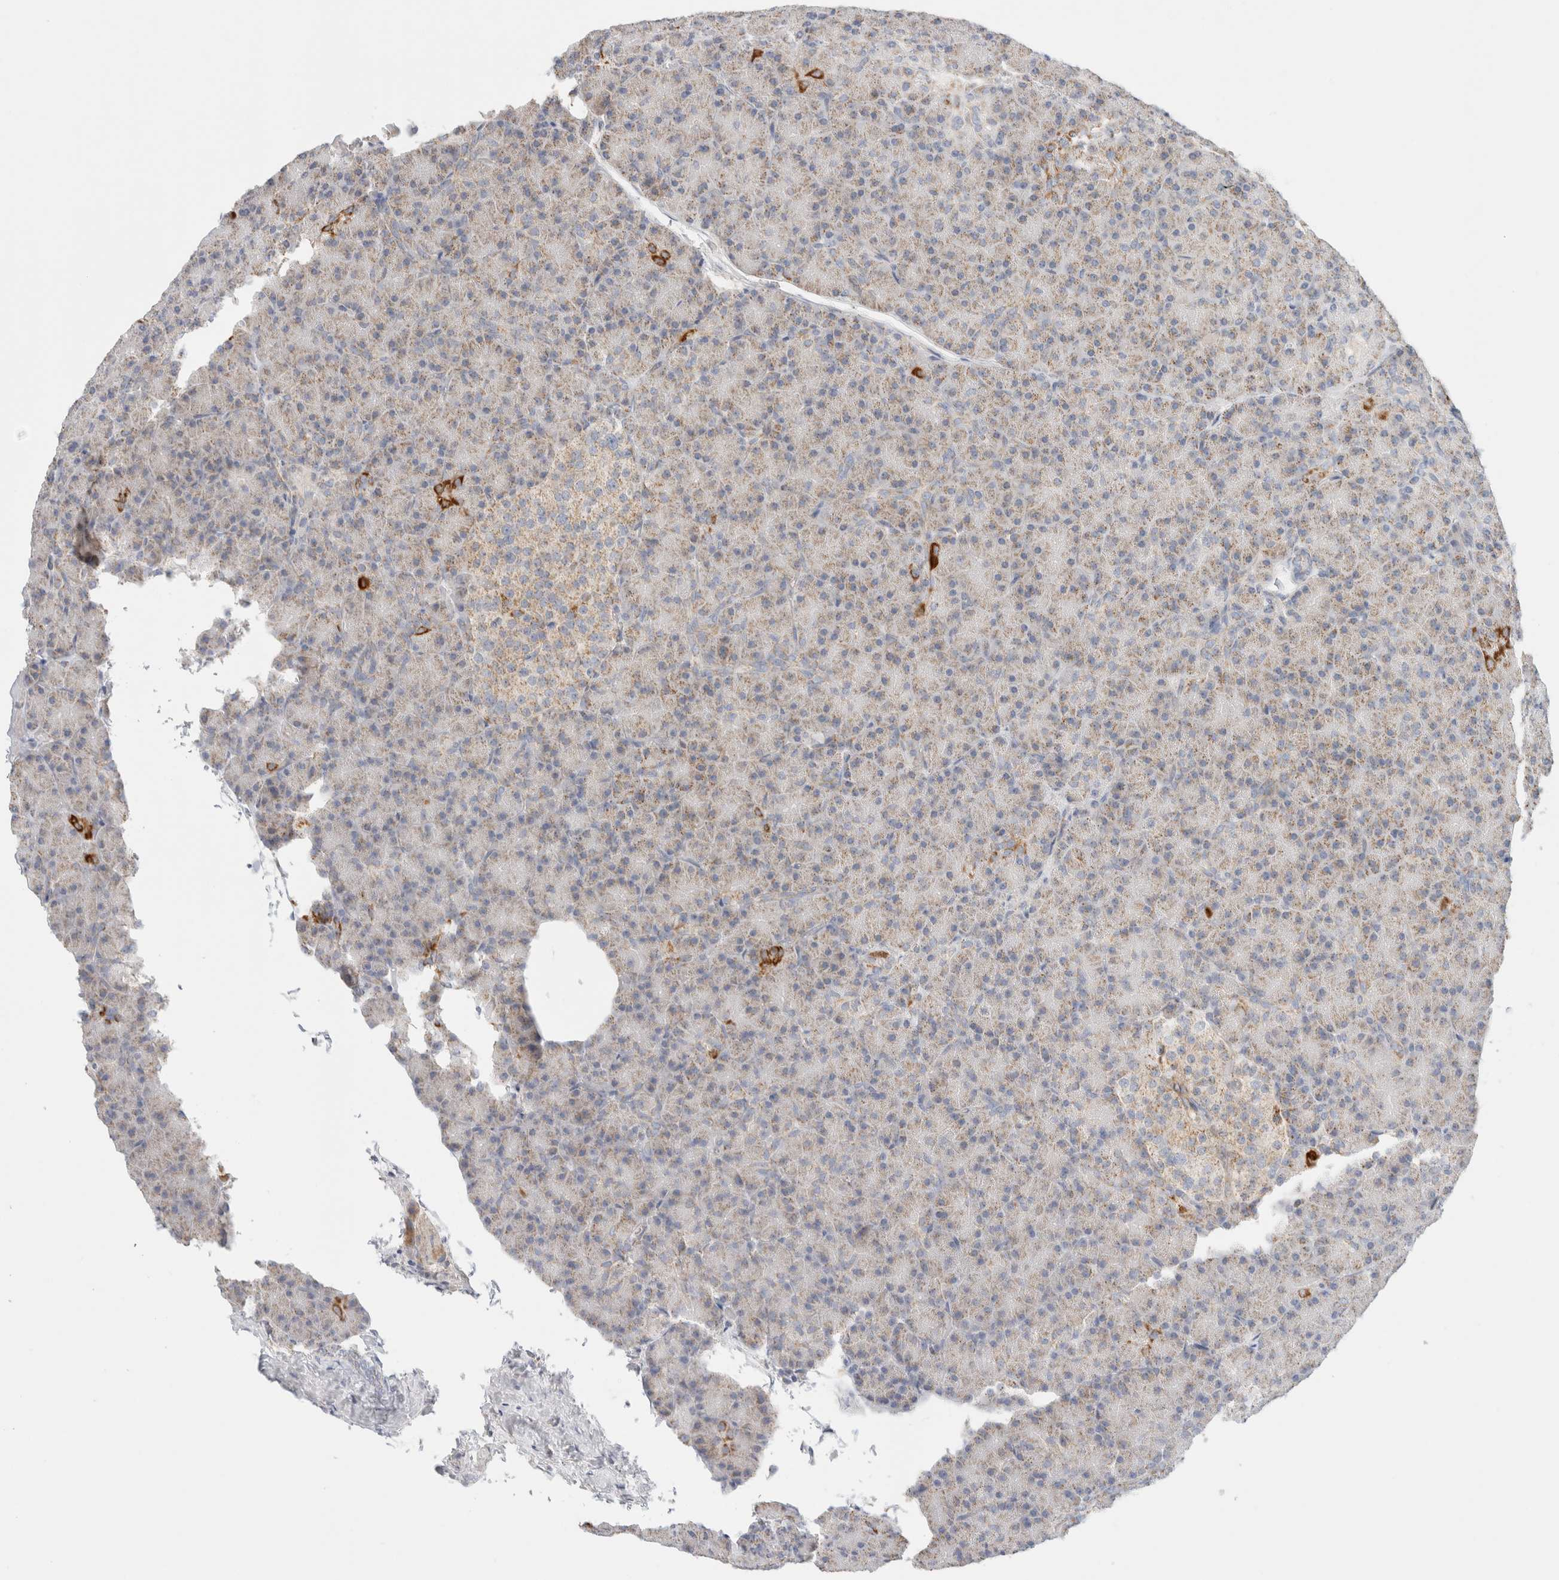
{"staining": {"intensity": "moderate", "quantity": "<25%", "location": "cytoplasmic/membranous"}, "tissue": "pancreas", "cell_type": "Exocrine glandular cells", "image_type": "normal", "snomed": [{"axis": "morphology", "description": "Normal tissue, NOS"}, {"axis": "topography", "description": "Pancreas"}], "caption": "Protein expression analysis of benign human pancreas reveals moderate cytoplasmic/membranous staining in approximately <25% of exocrine glandular cells. The staining was performed using DAB (3,3'-diaminobenzidine), with brown indicating positive protein expression. Nuclei are stained blue with hematoxylin.", "gene": "MRM3", "patient": {"sex": "female", "age": 43}}